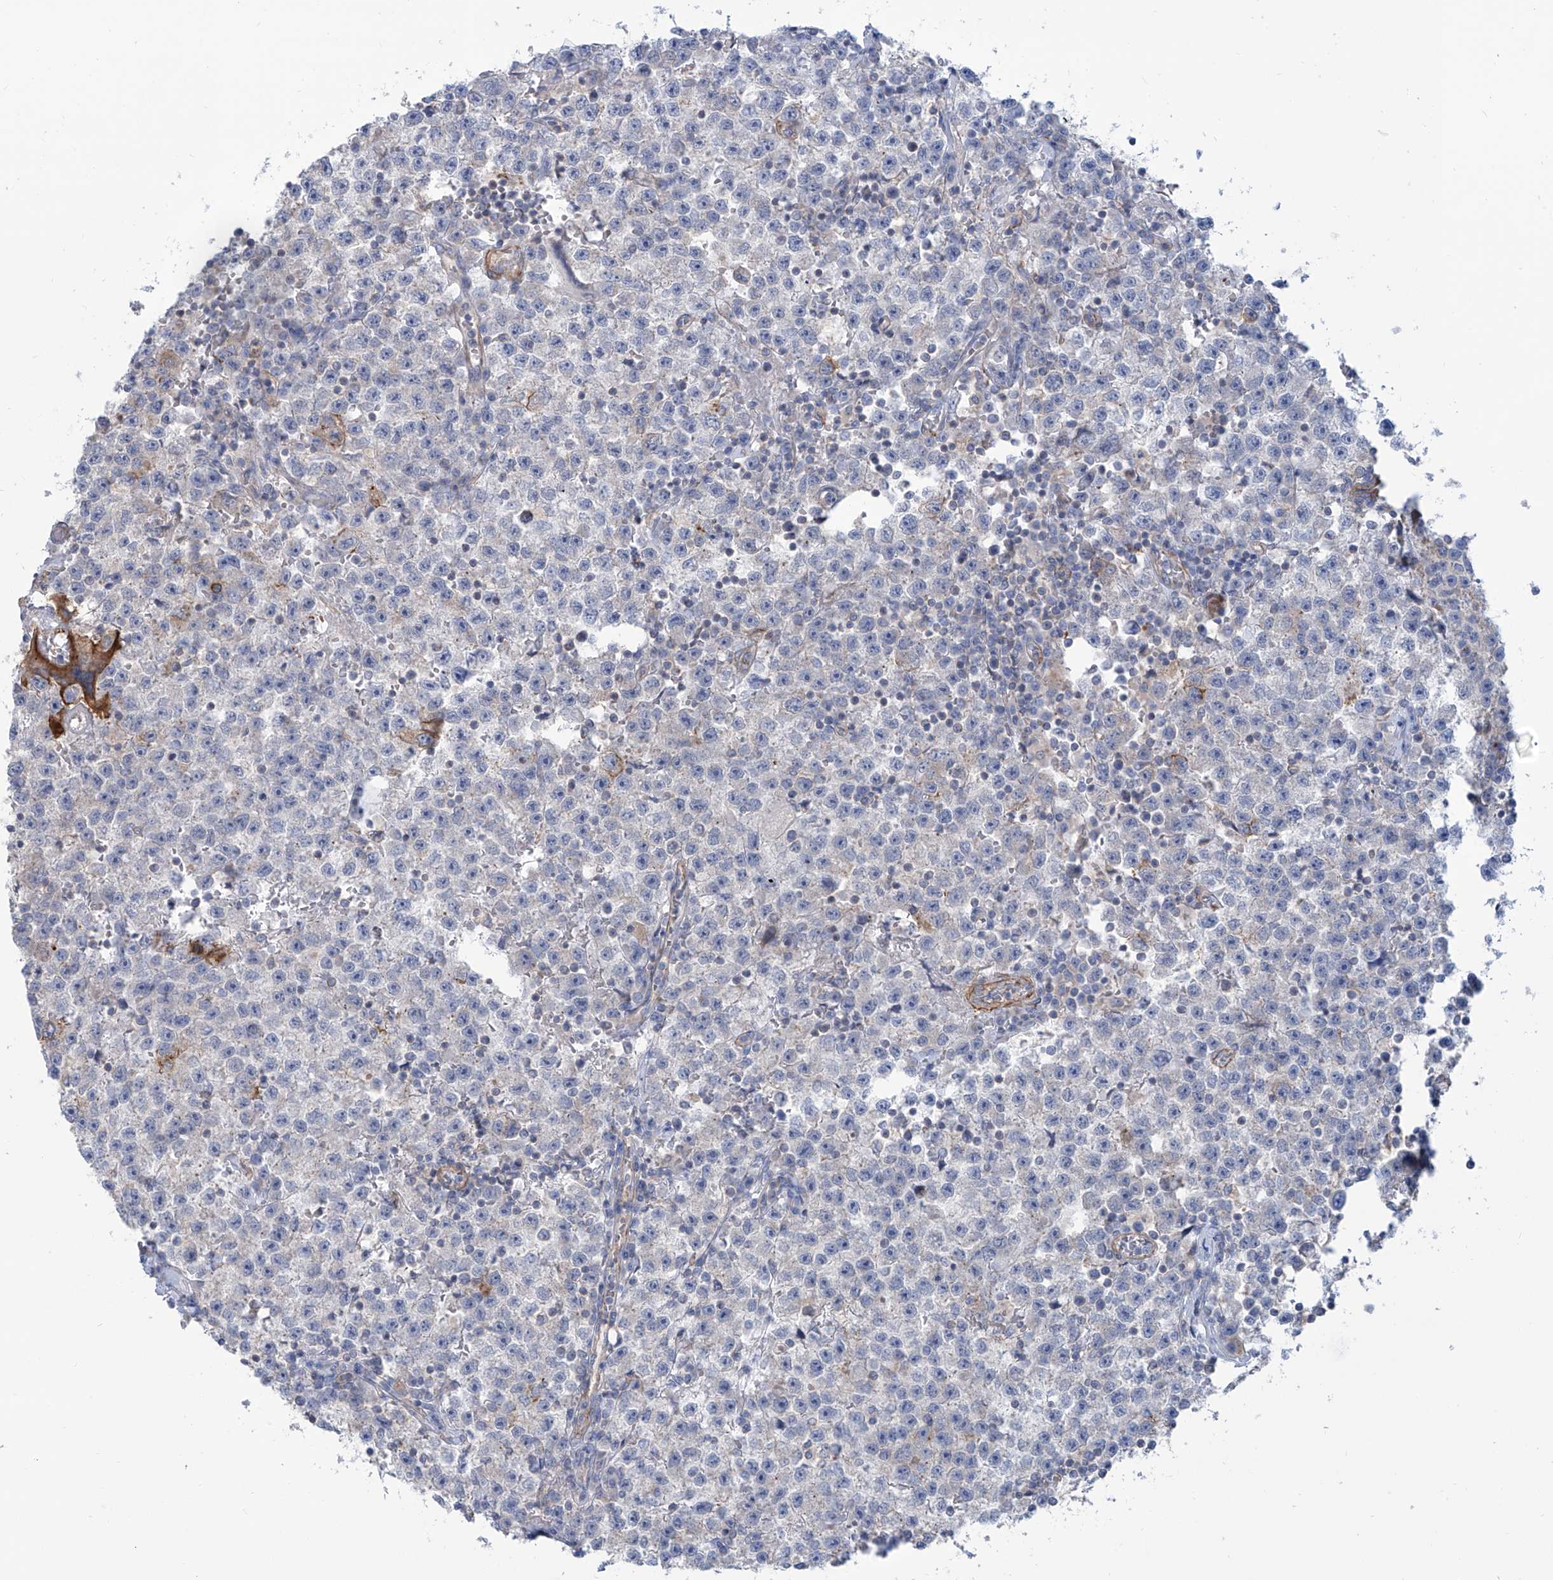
{"staining": {"intensity": "negative", "quantity": "none", "location": "none"}, "tissue": "testis cancer", "cell_type": "Tumor cells", "image_type": "cancer", "snomed": [{"axis": "morphology", "description": "Seminoma, NOS"}, {"axis": "topography", "description": "Testis"}], "caption": "Human testis cancer stained for a protein using IHC displays no positivity in tumor cells.", "gene": "TMEM209", "patient": {"sex": "male", "age": 22}}